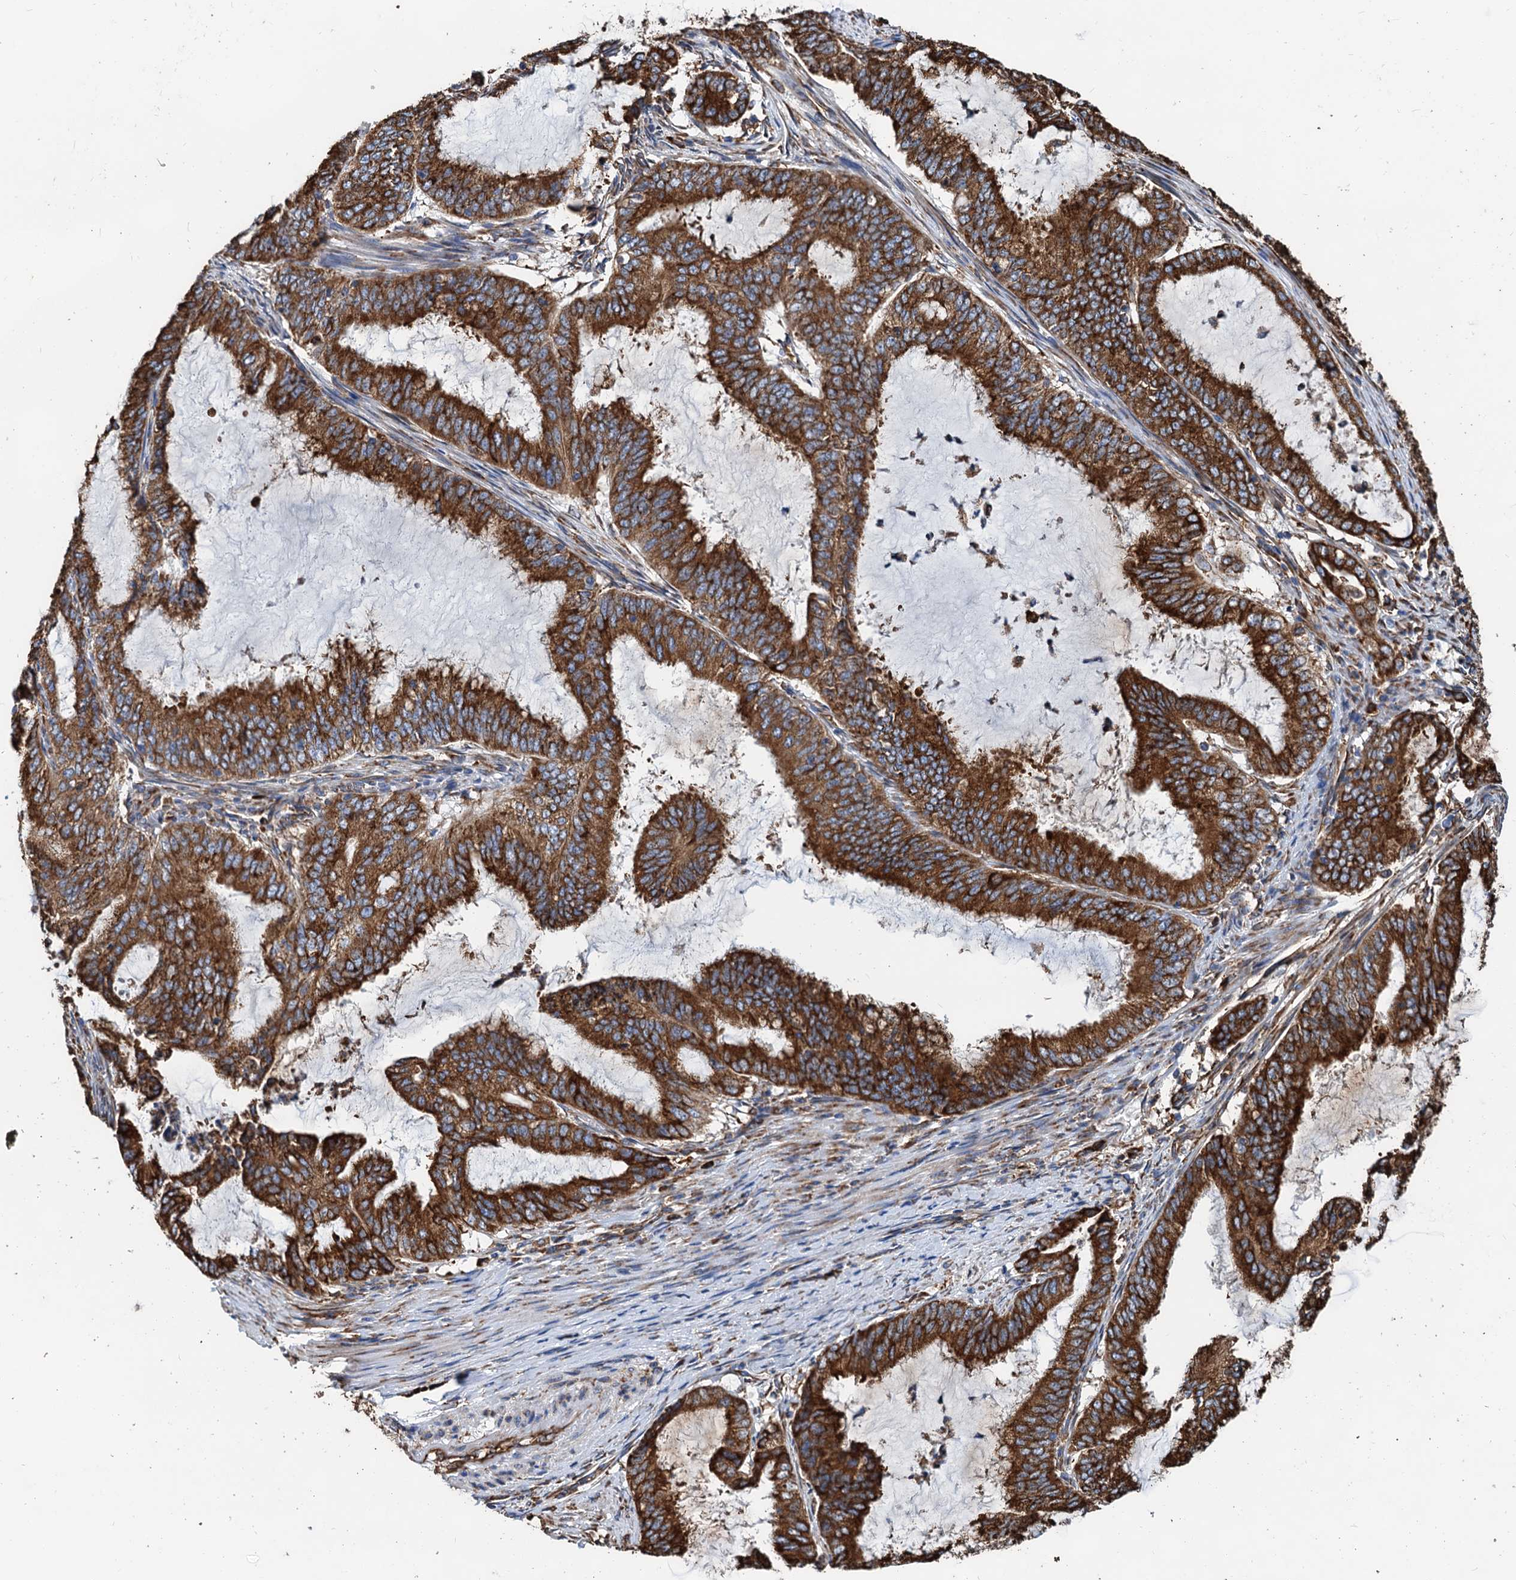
{"staining": {"intensity": "strong", "quantity": ">75%", "location": "cytoplasmic/membranous"}, "tissue": "endometrial cancer", "cell_type": "Tumor cells", "image_type": "cancer", "snomed": [{"axis": "morphology", "description": "Adenocarcinoma, NOS"}, {"axis": "topography", "description": "Endometrium"}], "caption": "Immunohistochemistry (IHC) of human endometrial cancer (adenocarcinoma) shows high levels of strong cytoplasmic/membranous positivity in about >75% of tumor cells.", "gene": "HSPA5", "patient": {"sex": "female", "age": 51}}